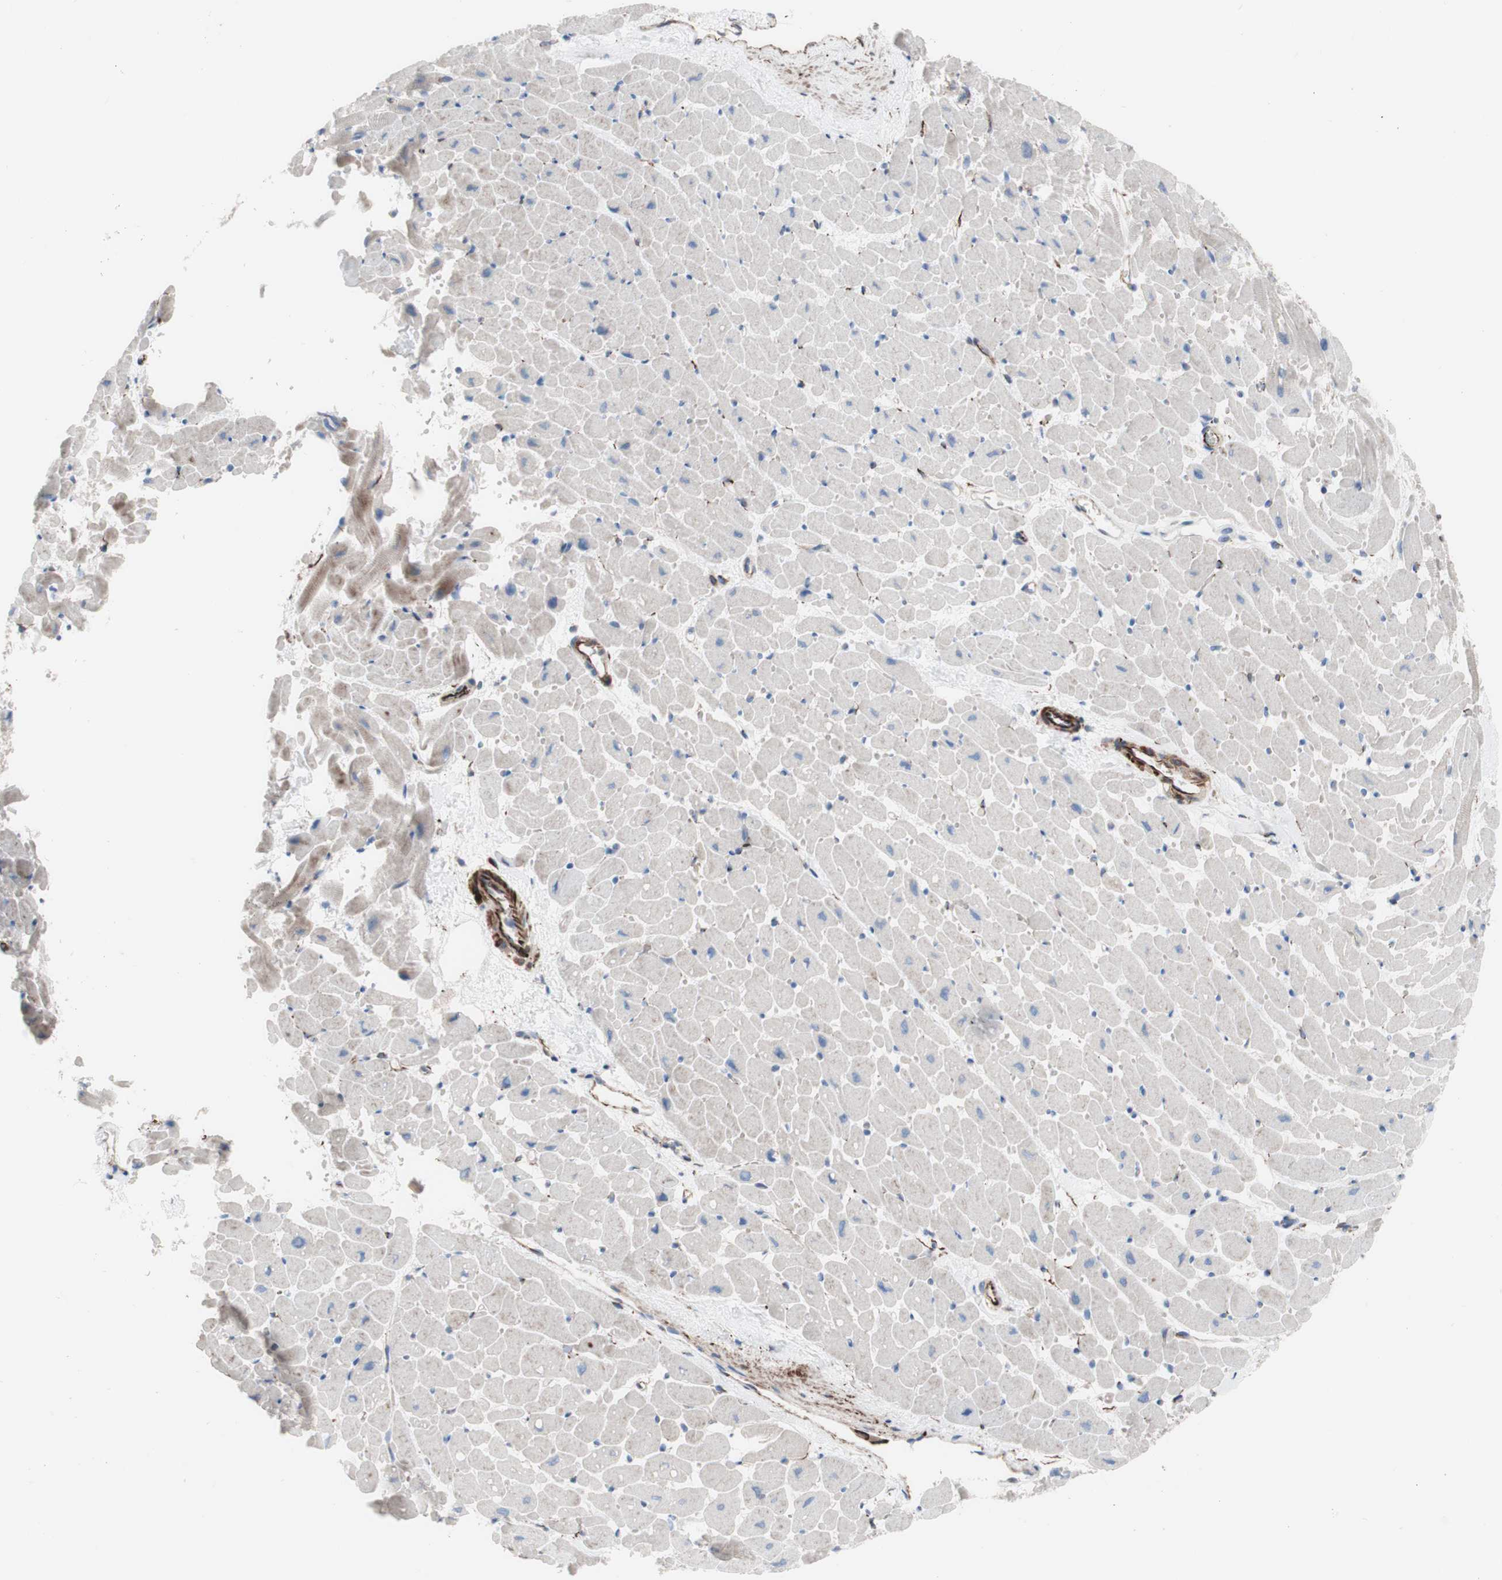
{"staining": {"intensity": "moderate", "quantity": "<25%", "location": "cytoplasmic/membranous"}, "tissue": "heart muscle", "cell_type": "Cardiomyocytes", "image_type": "normal", "snomed": [{"axis": "morphology", "description": "Normal tissue, NOS"}, {"axis": "topography", "description": "Heart"}], "caption": "Moderate cytoplasmic/membranous protein staining is seen in about <25% of cardiomyocytes in heart muscle.", "gene": "AGPAT5", "patient": {"sex": "male", "age": 45}}